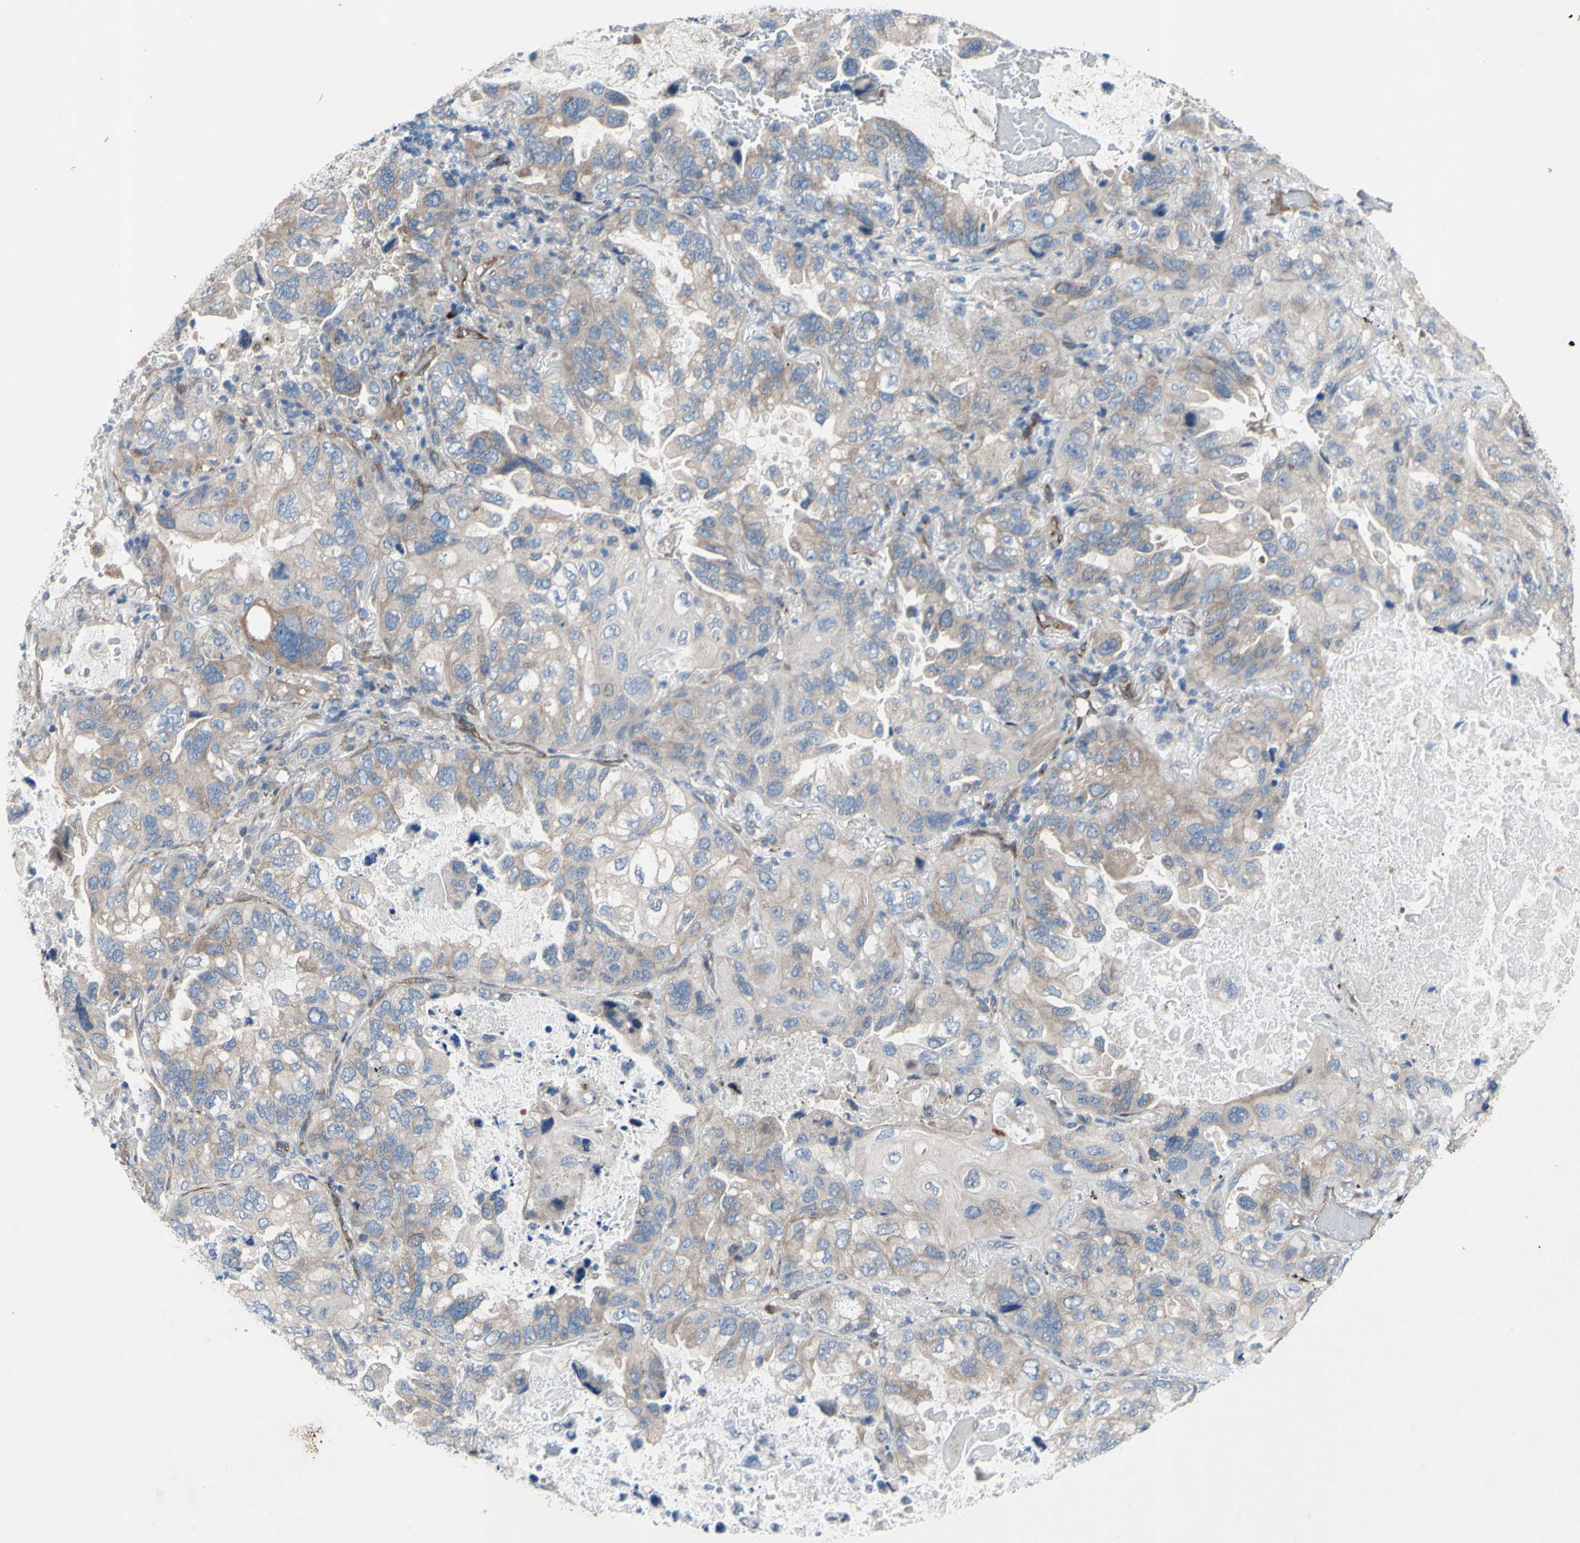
{"staining": {"intensity": "weak", "quantity": ">75%", "location": "cytoplasmic/membranous"}, "tissue": "lung cancer", "cell_type": "Tumor cells", "image_type": "cancer", "snomed": [{"axis": "morphology", "description": "Squamous cell carcinoma, NOS"}, {"axis": "topography", "description": "Lung"}], "caption": "Immunohistochemistry of human lung cancer demonstrates low levels of weak cytoplasmic/membranous expression in approximately >75% of tumor cells.", "gene": "GRAMD2B", "patient": {"sex": "female", "age": 73}}